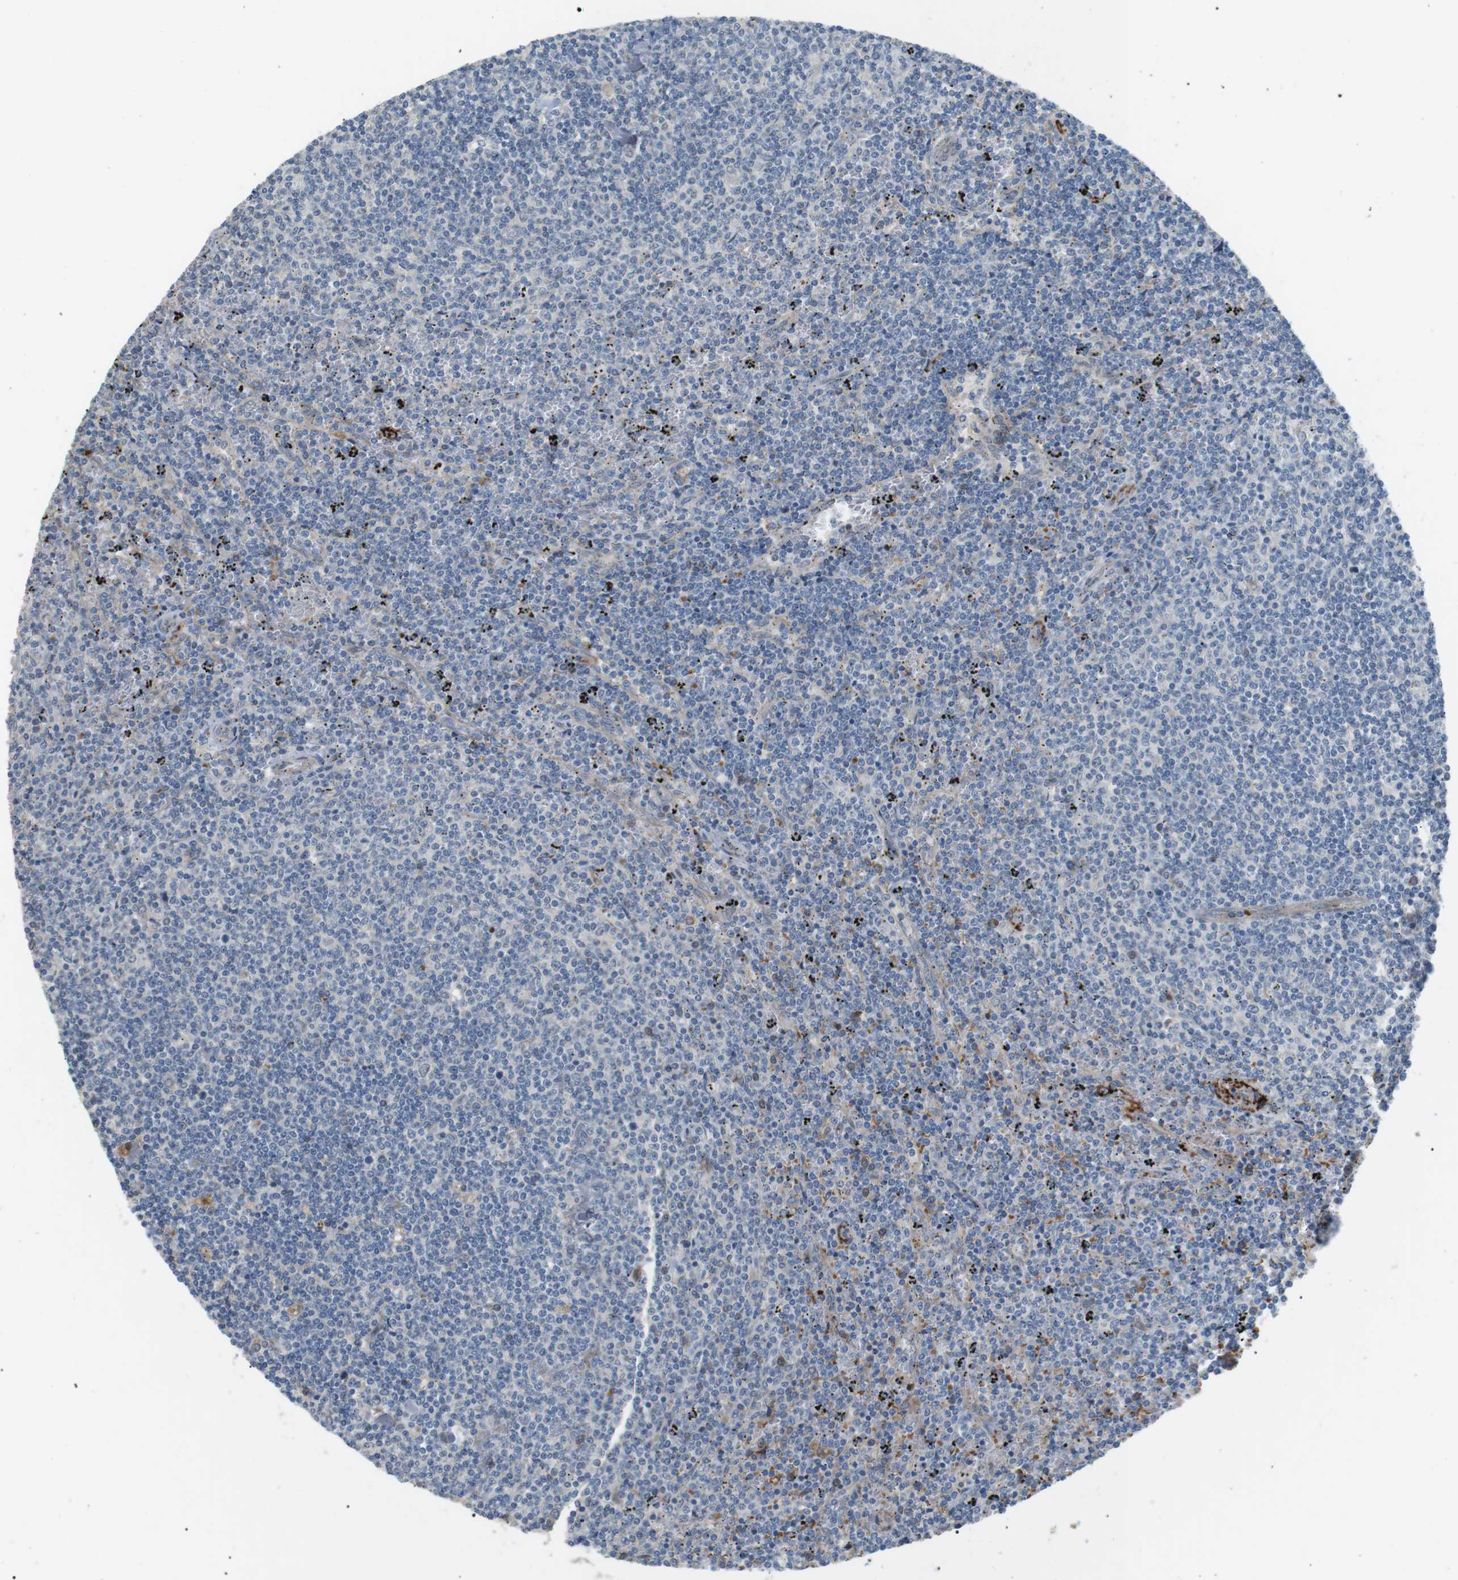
{"staining": {"intensity": "negative", "quantity": "none", "location": "none"}, "tissue": "lymphoma", "cell_type": "Tumor cells", "image_type": "cancer", "snomed": [{"axis": "morphology", "description": "Malignant lymphoma, non-Hodgkin's type, Low grade"}, {"axis": "topography", "description": "Spleen"}], "caption": "The photomicrograph displays no significant positivity in tumor cells of low-grade malignant lymphoma, non-Hodgkin's type.", "gene": "B4GALNT2", "patient": {"sex": "female", "age": 50}}